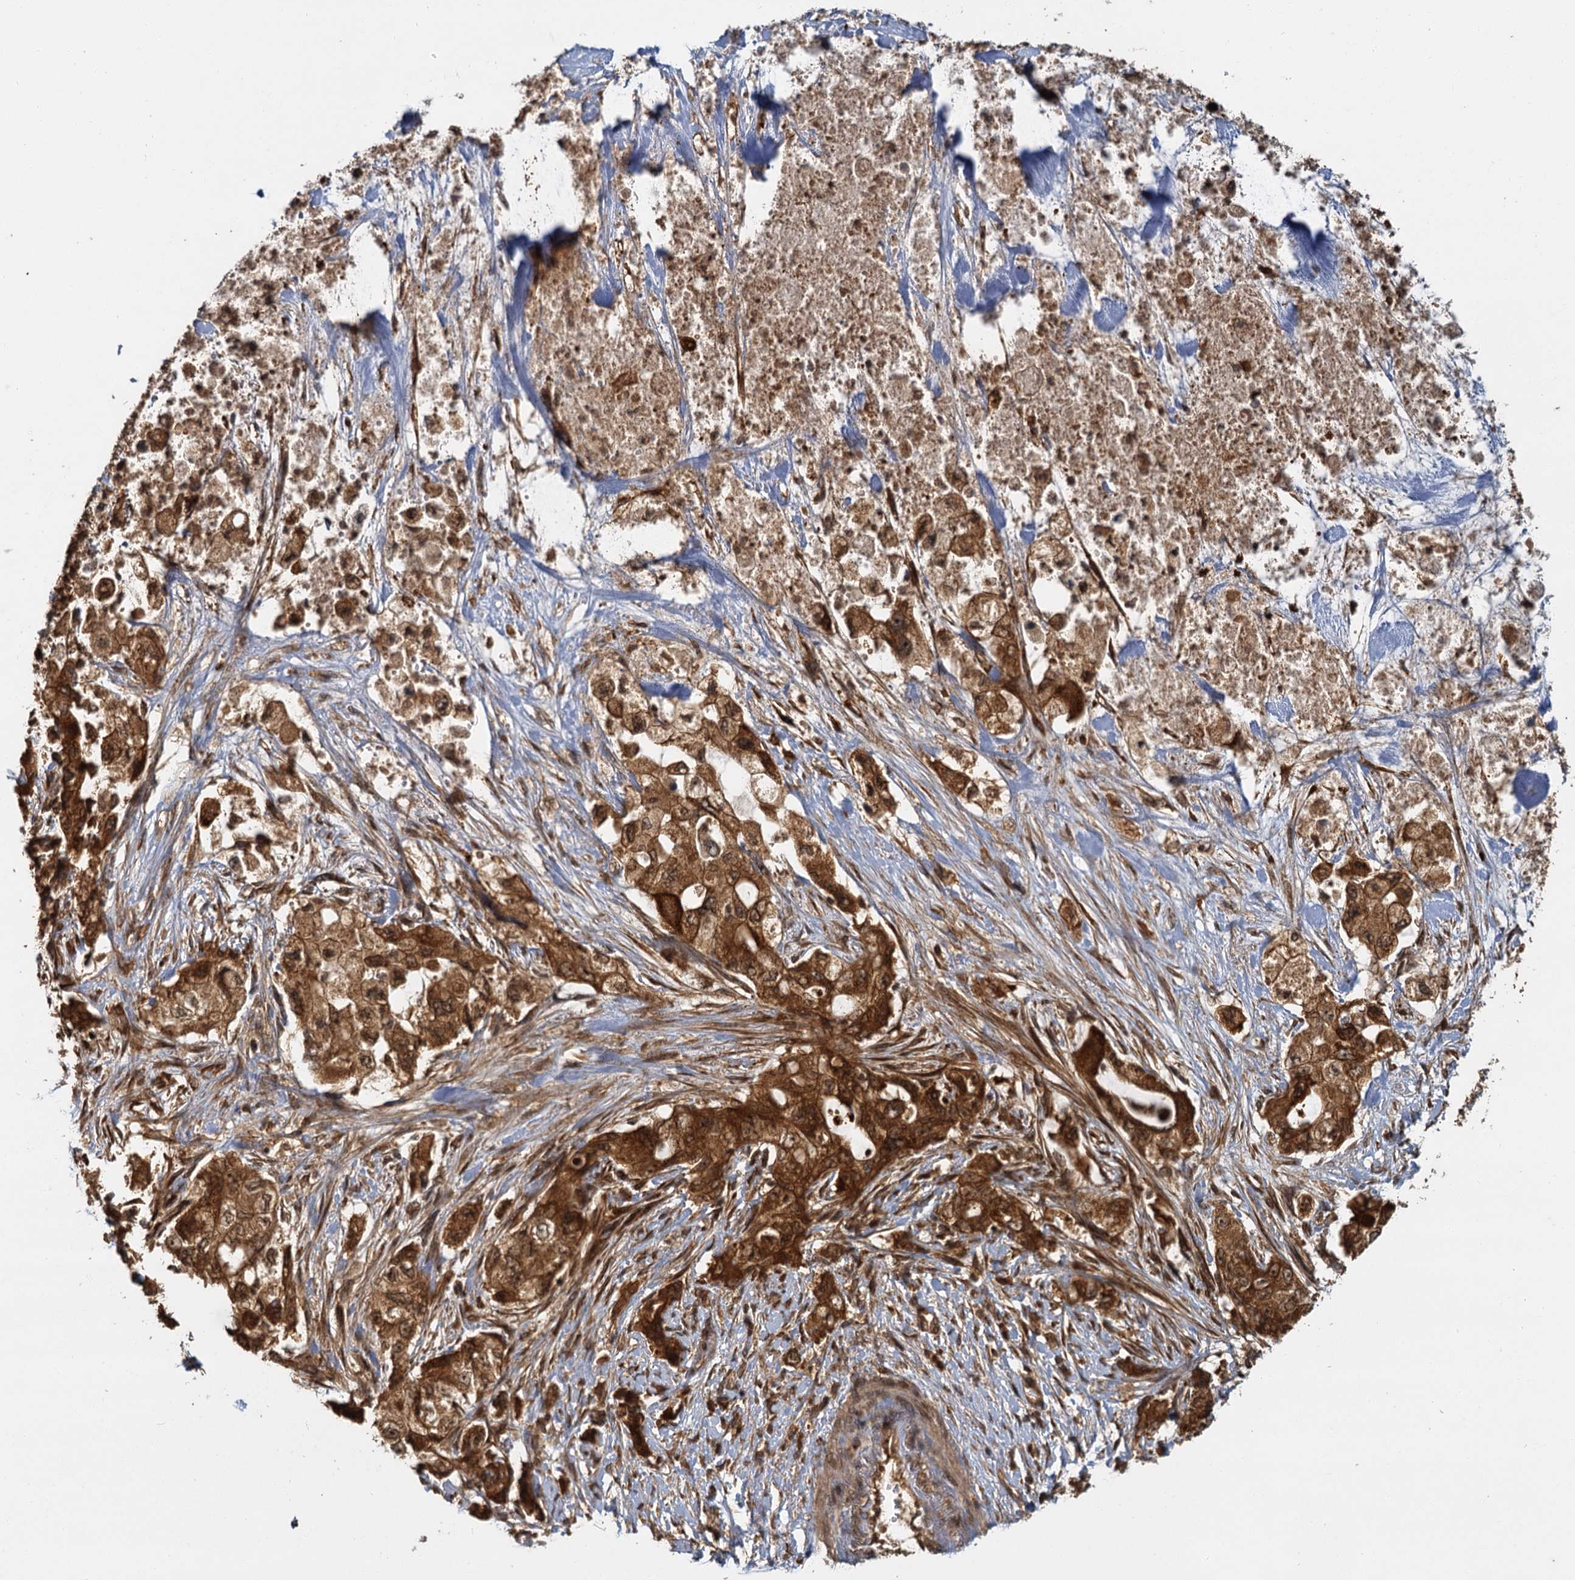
{"staining": {"intensity": "strong", "quantity": ">75%", "location": "cytoplasmic/membranous,nuclear"}, "tissue": "pancreatic cancer", "cell_type": "Tumor cells", "image_type": "cancer", "snomed": [{"axis": "morphology", "description": "Adenocarcinoma, NOS"}, {"axis": "topography", "description": "Pancreas"}], "caption": "Immunohistochemical staining of pancreatic cancer reveals high levels of strong cytoplasmic/membranous and nuclear expression in approximately >75% of tumor cells.", "gene": "ZNF549", "patient": {"sex": "female", "age": 73}}